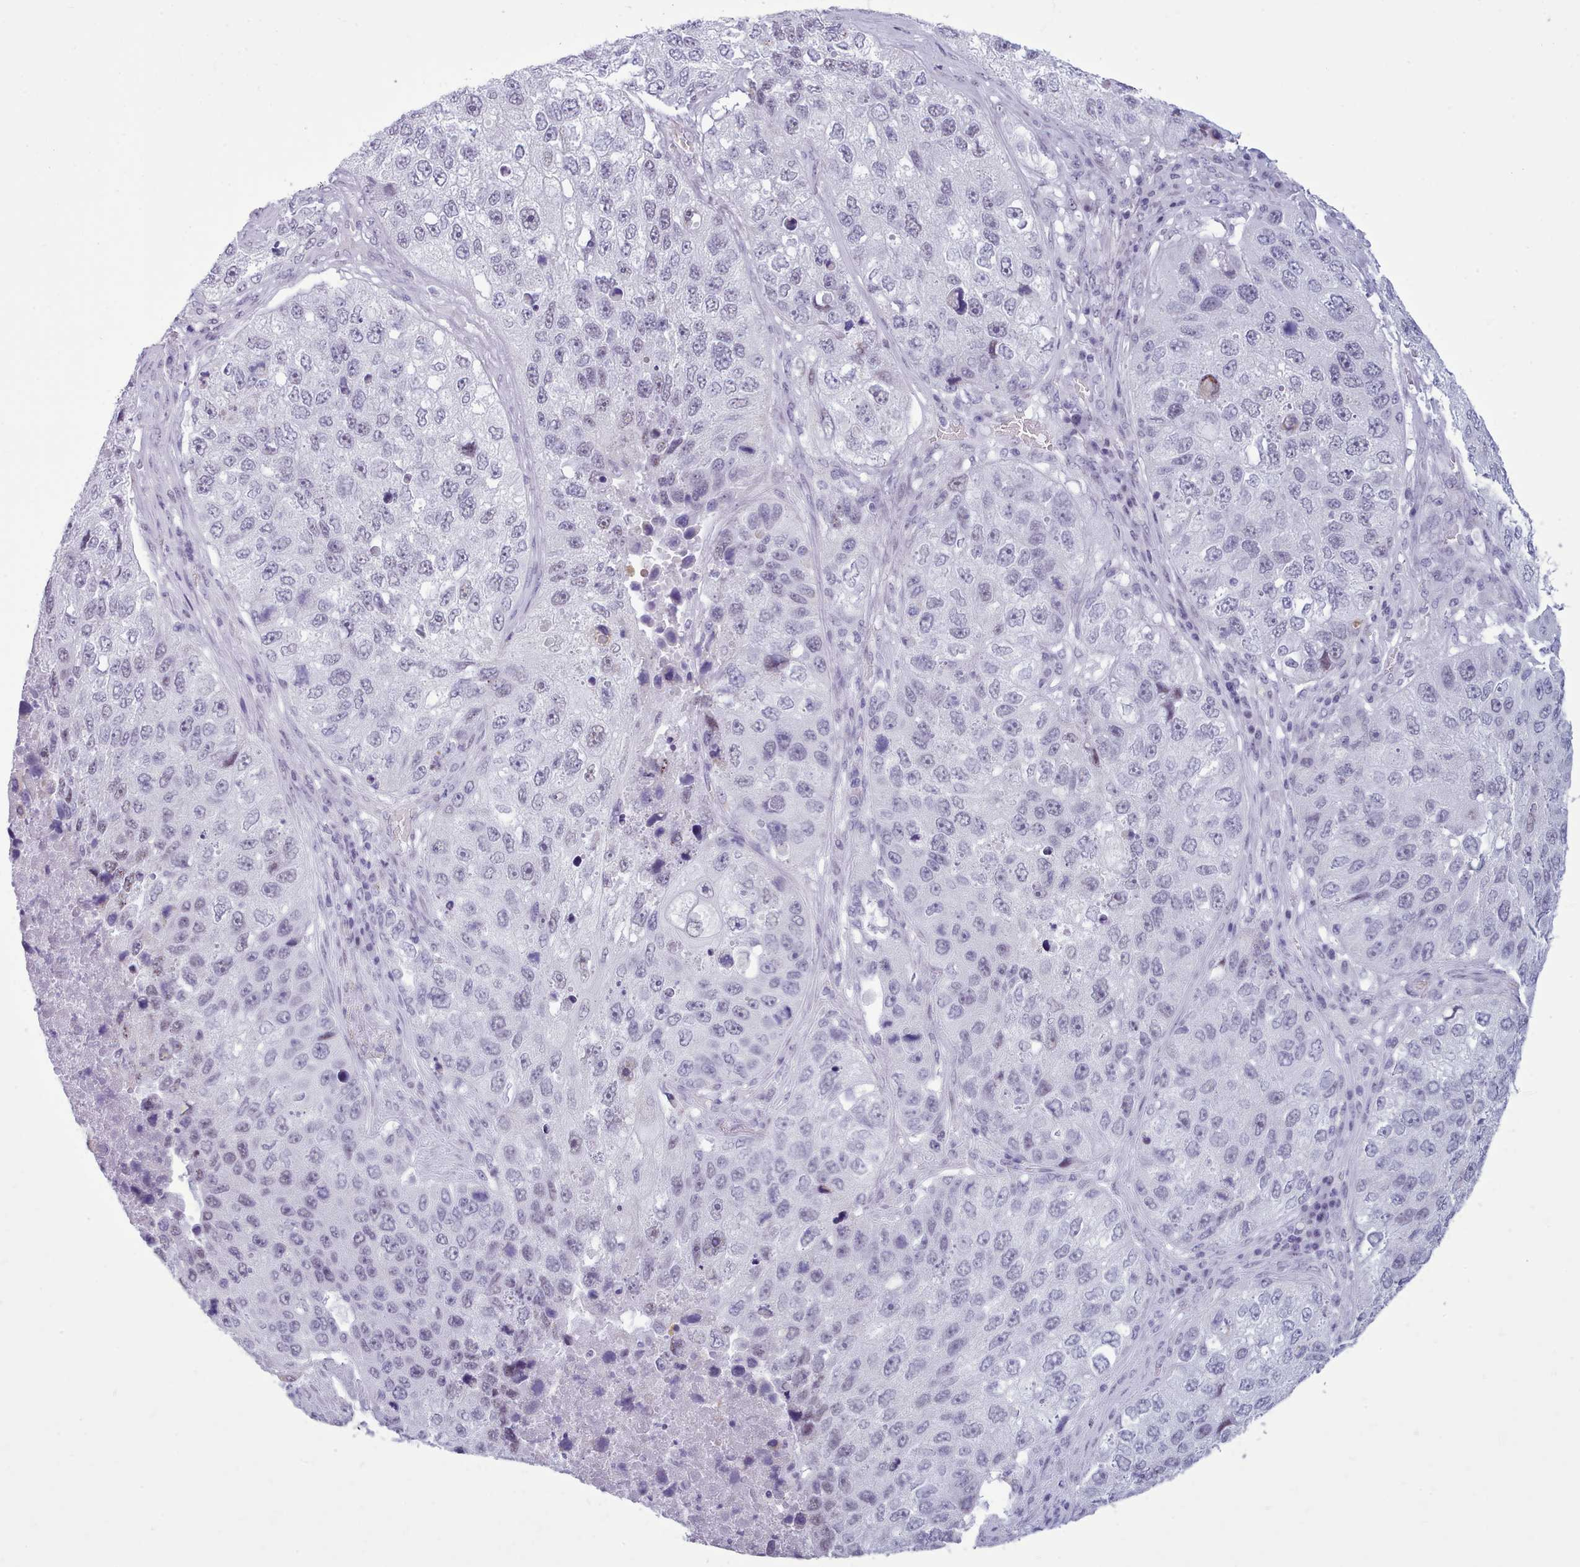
{"staining": {"intensity": "negative", "quantity": "none", "location": "none"}, "tissue": "lung cancer", "cell_type": "Tumor cells", "image_type": "cancer", "snomed": [{"axis": "morphology", "description": "Squamous cell carcinoma, NOS"}, {"axis": "topography", "description": "Lung"}], "caption": "Immunohistochemistry photomicrograph of neoplastic tissue: human lung cancer stained with DAB exhibits no significant protein staining in tumor cells.", "gene": "FBXO48", "patient": {"sex": "male", "age": 61}}